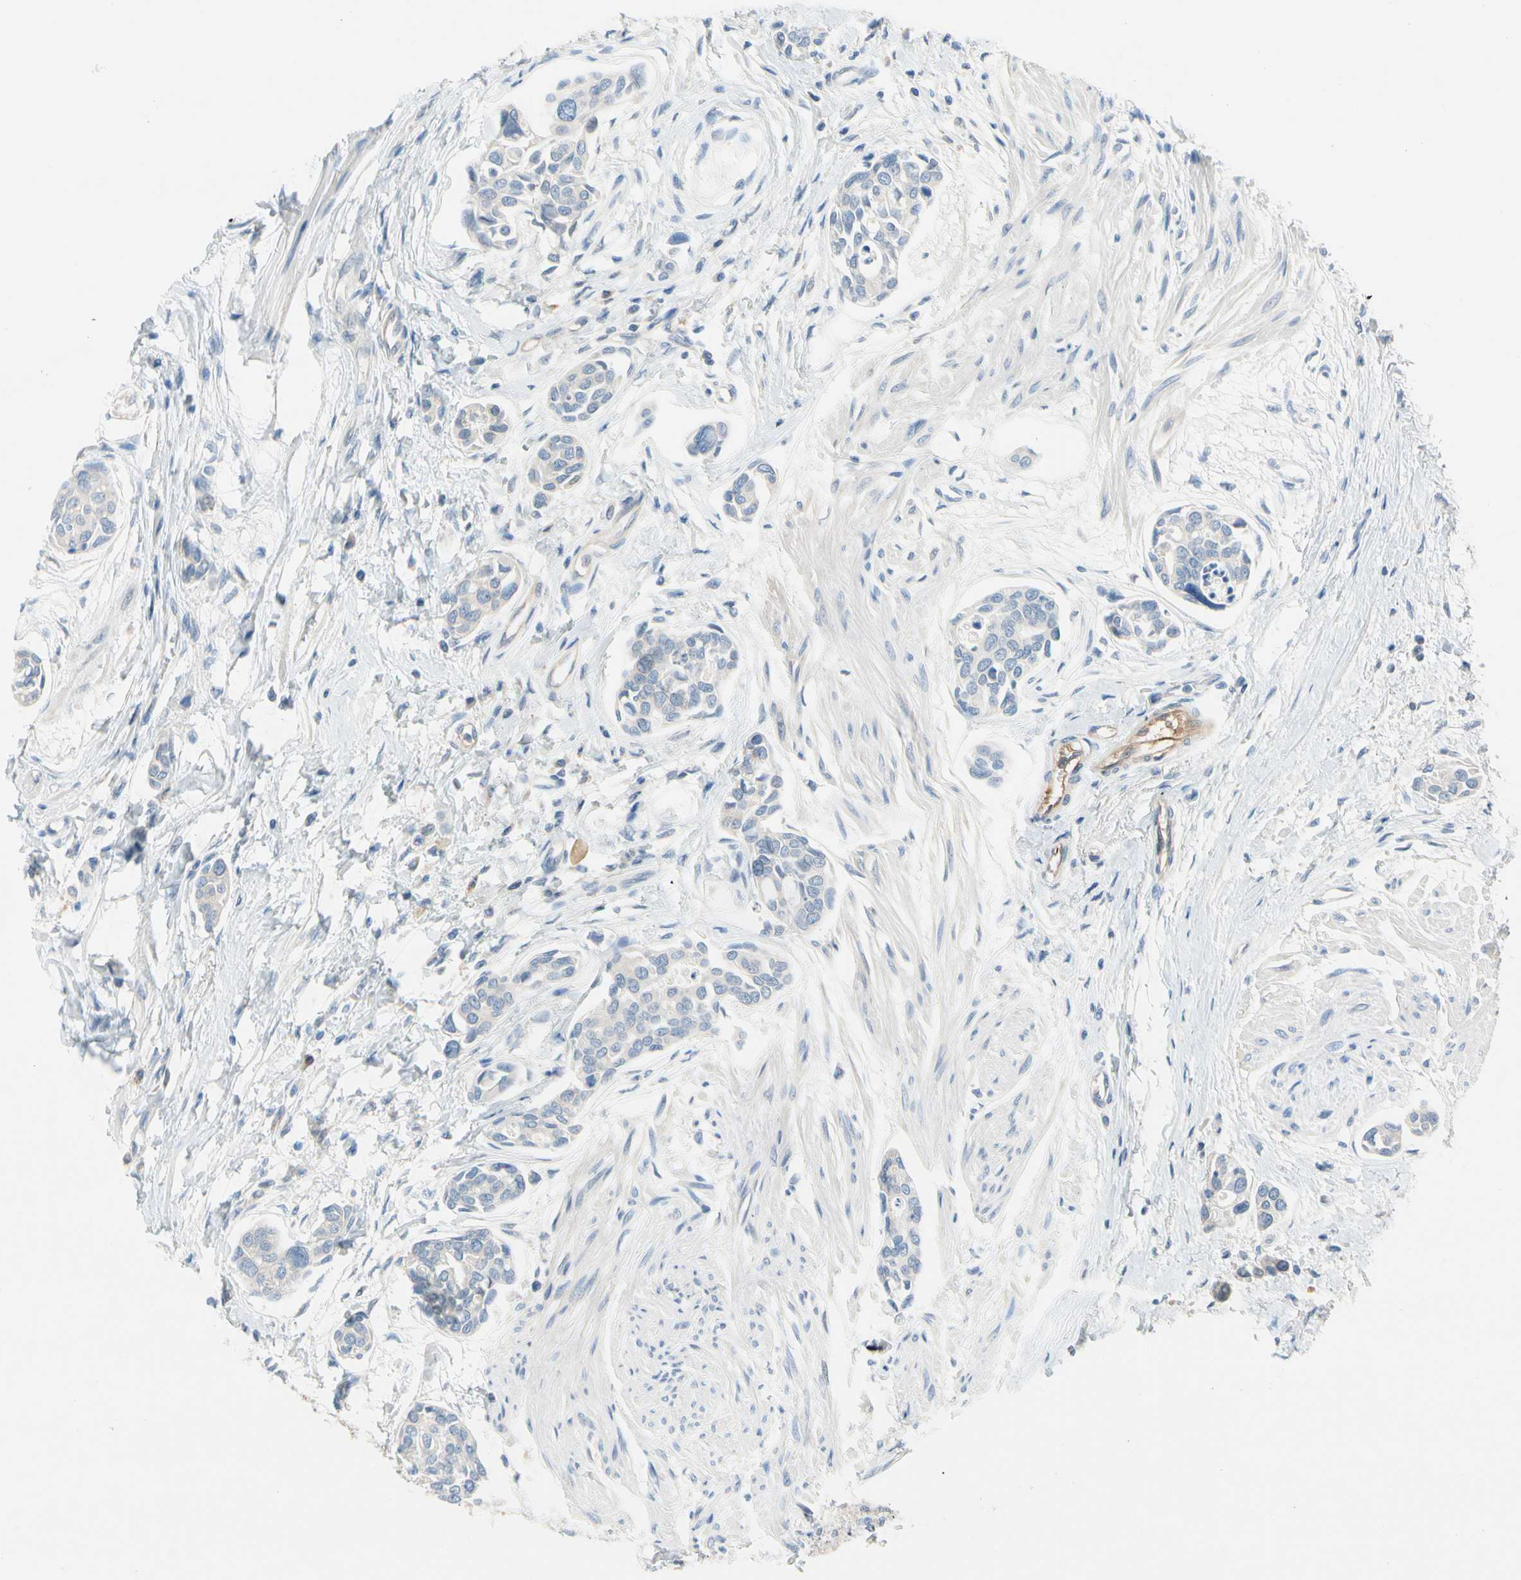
{"staining": {"intensity": "negative", "quantity": "none", "location": "none"}, "tissue": "urothelial cancer", "cell_type": "Tumor cells", "image_type": "cancer", "snomed": [{"axis": "morphology", "description": "Urothelial carcinoma, High grade"}, {"axis": "topography", "description": "Urinary bladder"}], "caption": "Human high-grade urothelial carcinoma stained for a protein using immunohistochemistry (IHC) demonstrates no positivity in tumor cells.", "gene": "CNDP1", "patient": {"sex": "male", "age": 78}}